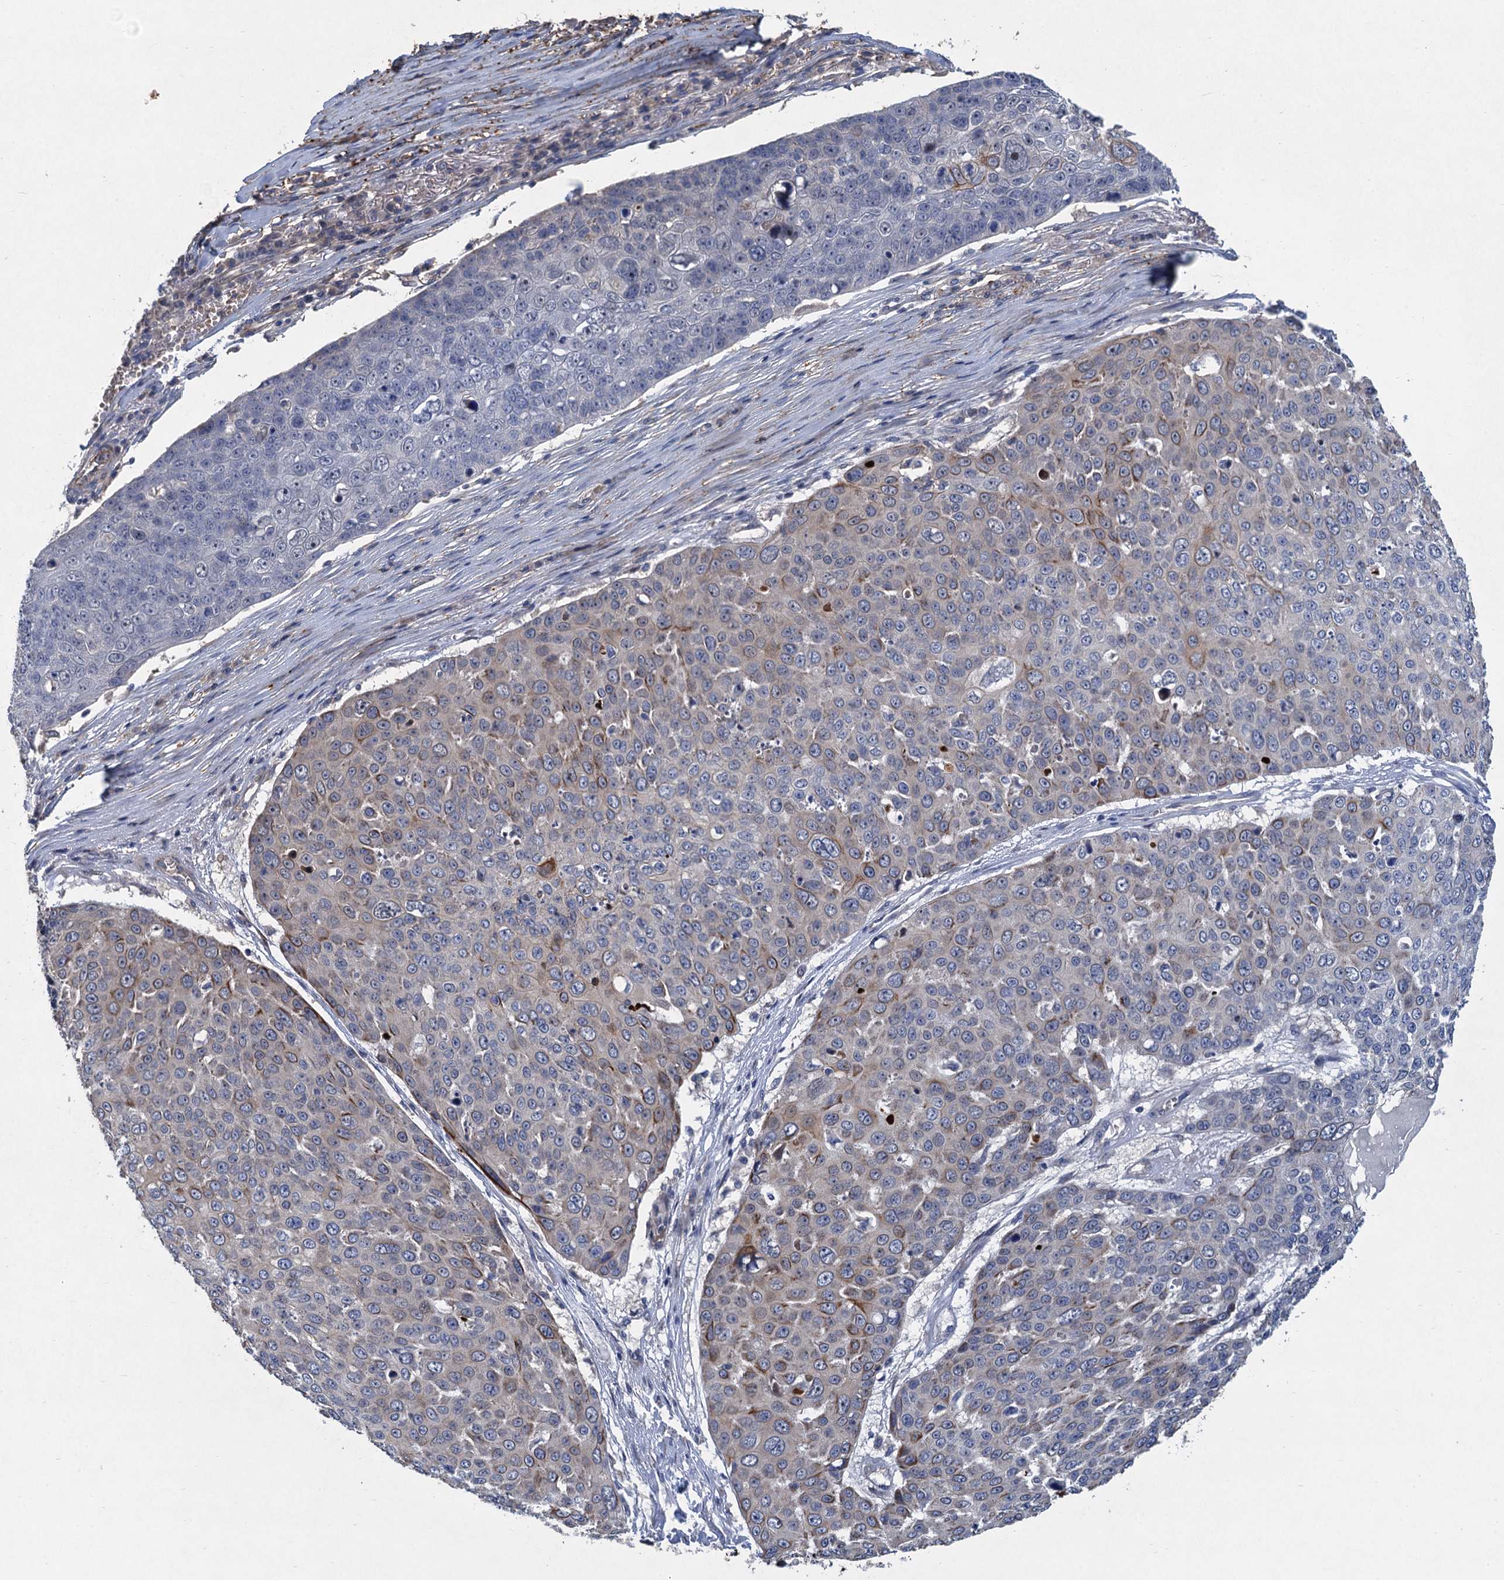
{"staining": {"intensity": "moderate", "quantity": "<25%", "location": "cytoplasmic/membranous"}, "tissue": "skin cancer", "cell_type": "Tumor cells", "image_type": "cancer", "snomed": [{"axis": "morphology", "description": "Squamous cell carcinoma, NOS"}, {"axis": "topography", "description": "Skin"}], "caption": "An immunohistochemistry photomicrograph of tumor tissue is shown. Protein staining in brown highlights moderate cytoplasmic/membranous positivity in skin squamous cell carcinoma within tumor cells.", "gene": "TRAF7", "patient": {"sex": "male", "age": 71}}